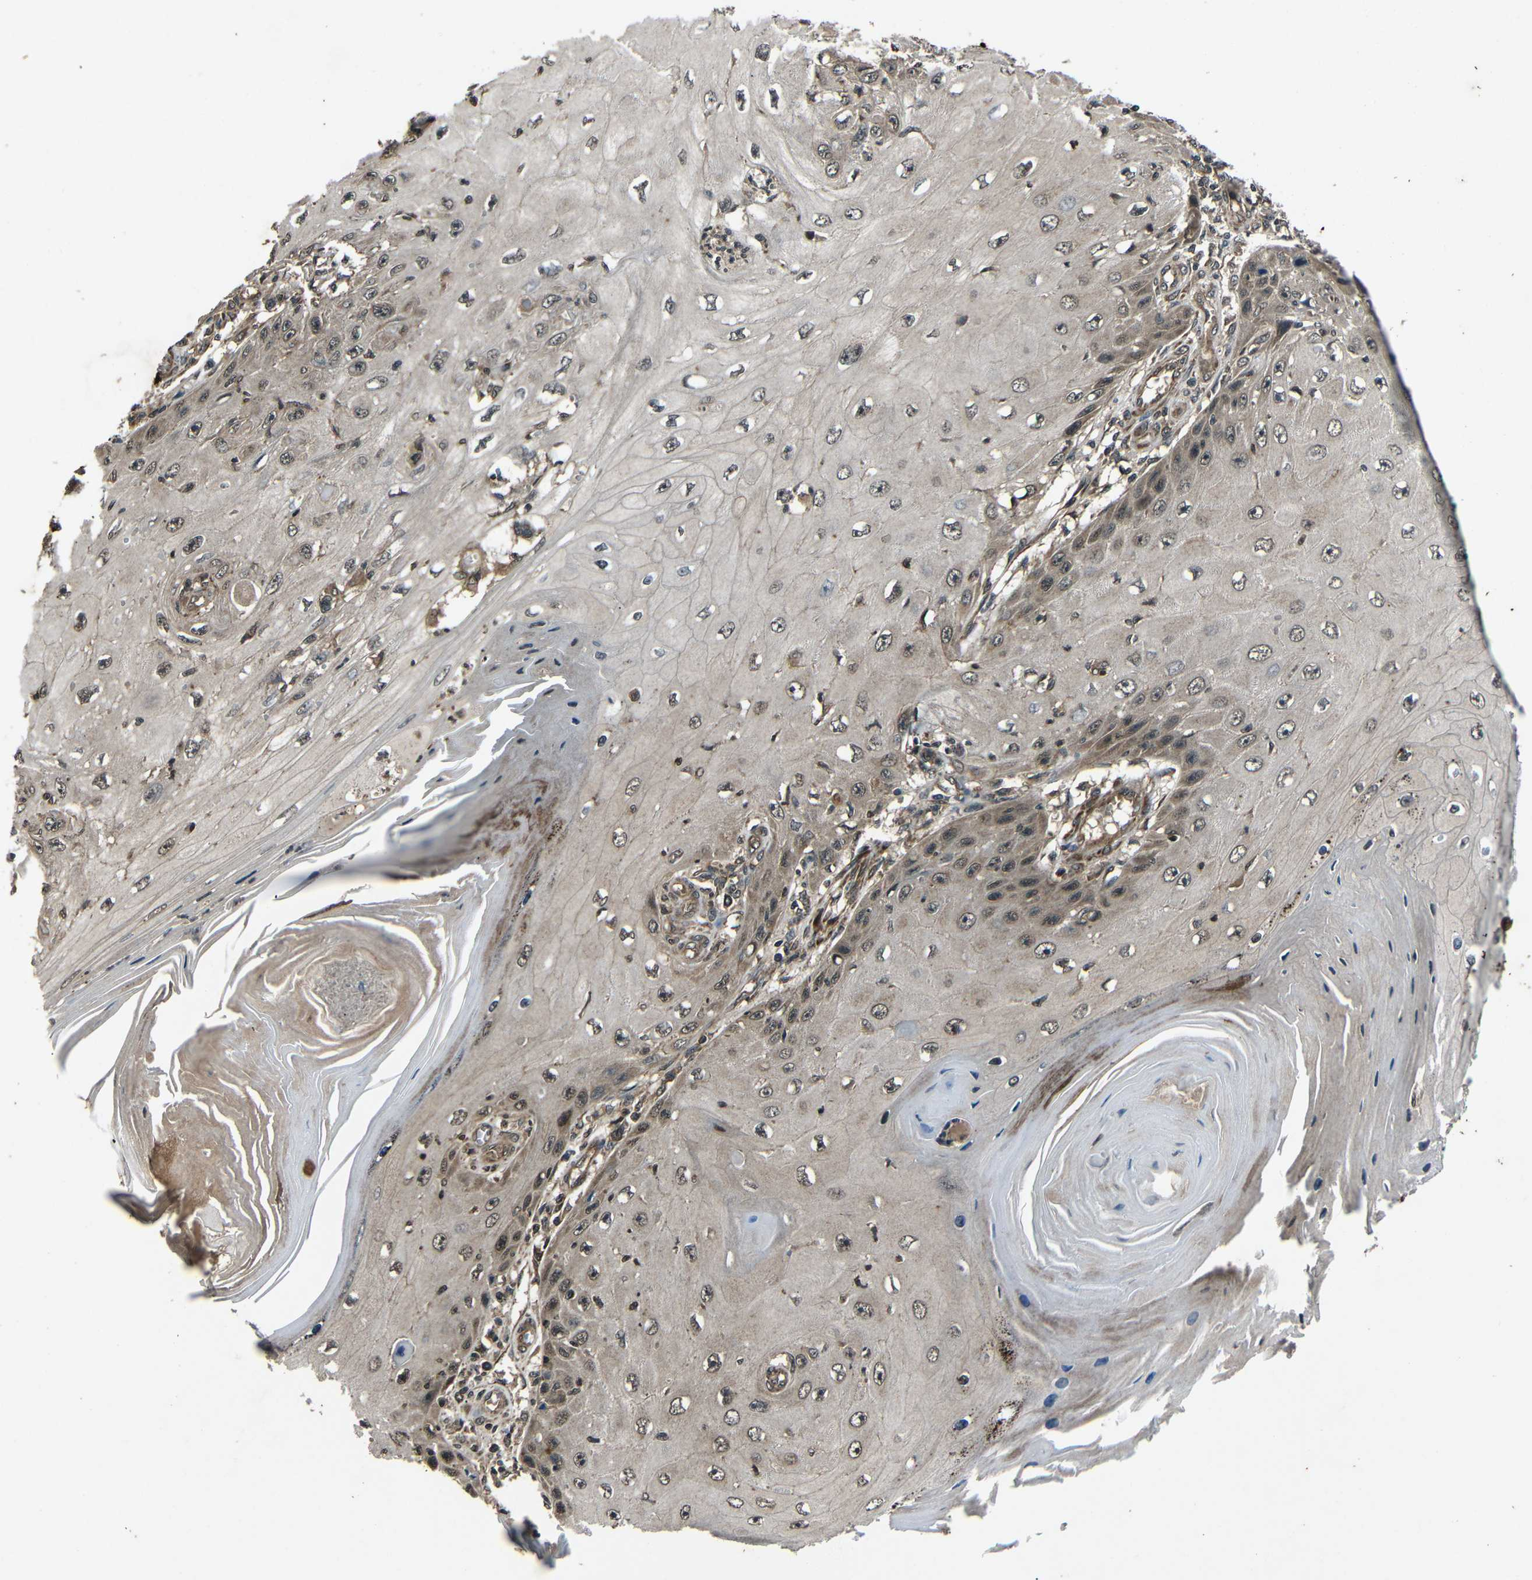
{"staining": {"intensity": "moderate", "quantity": ">75%", "location": "cytoplasmic/membranous"}, "tissue": "skin cancer", "cell_type": "Tumor cells", "image_type": "cancer", "snomed": [{"axis": "morphology", "description": "Squamous cell carcinoma, NOS"}, {"axis": "topography", "description": "Skin"}], "caption": "Squamous cell carcinoma (skin) stained with immunohistochemistry (IHC) demonstrates moderate cytoplasmic/membranous positivity in approximately >75% of tumor cells.", "gene": "PLK2", "patient": {"sex": "female", "age": 73}}